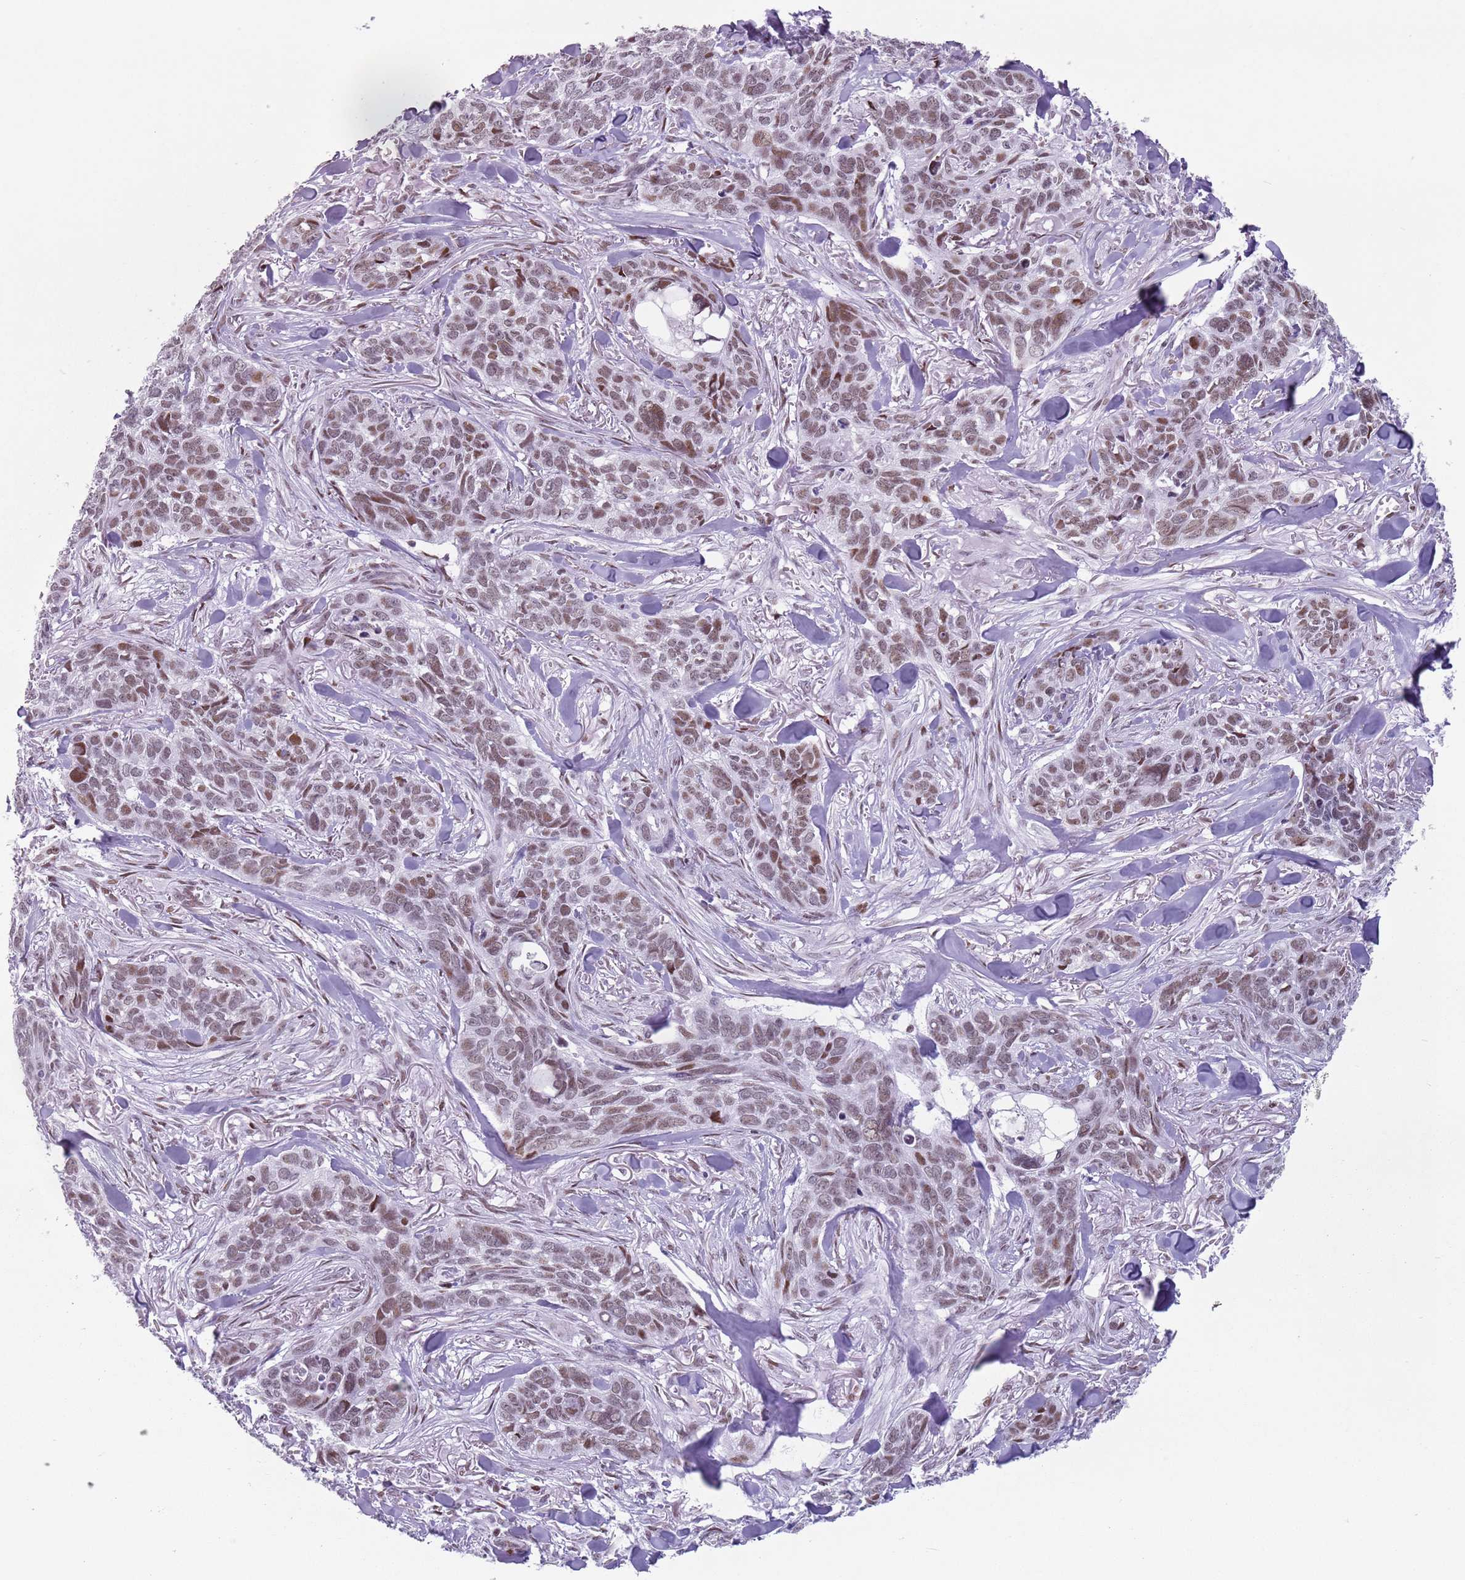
{"staining": {"intensity": "moderate", "quantity": "25%-75%", "location": "nuclear"}, "tissue": "skin cancer", "cell_type": "Tumor cells", "image_type": "cancer", "snomed": [{"axis": "morphology", "description": "Basal cell carcinoma"}, {"axis": "topography", "description": "Skin"}], "caption": "There is medium levels of moderate nuclear positivity in tumor cells of skin basal cell carcinoma, as demonstrated by immunohistochemical staining (brown color).", "gene": "FAM104B", "patient": {"sex": "male", "age": 86}}